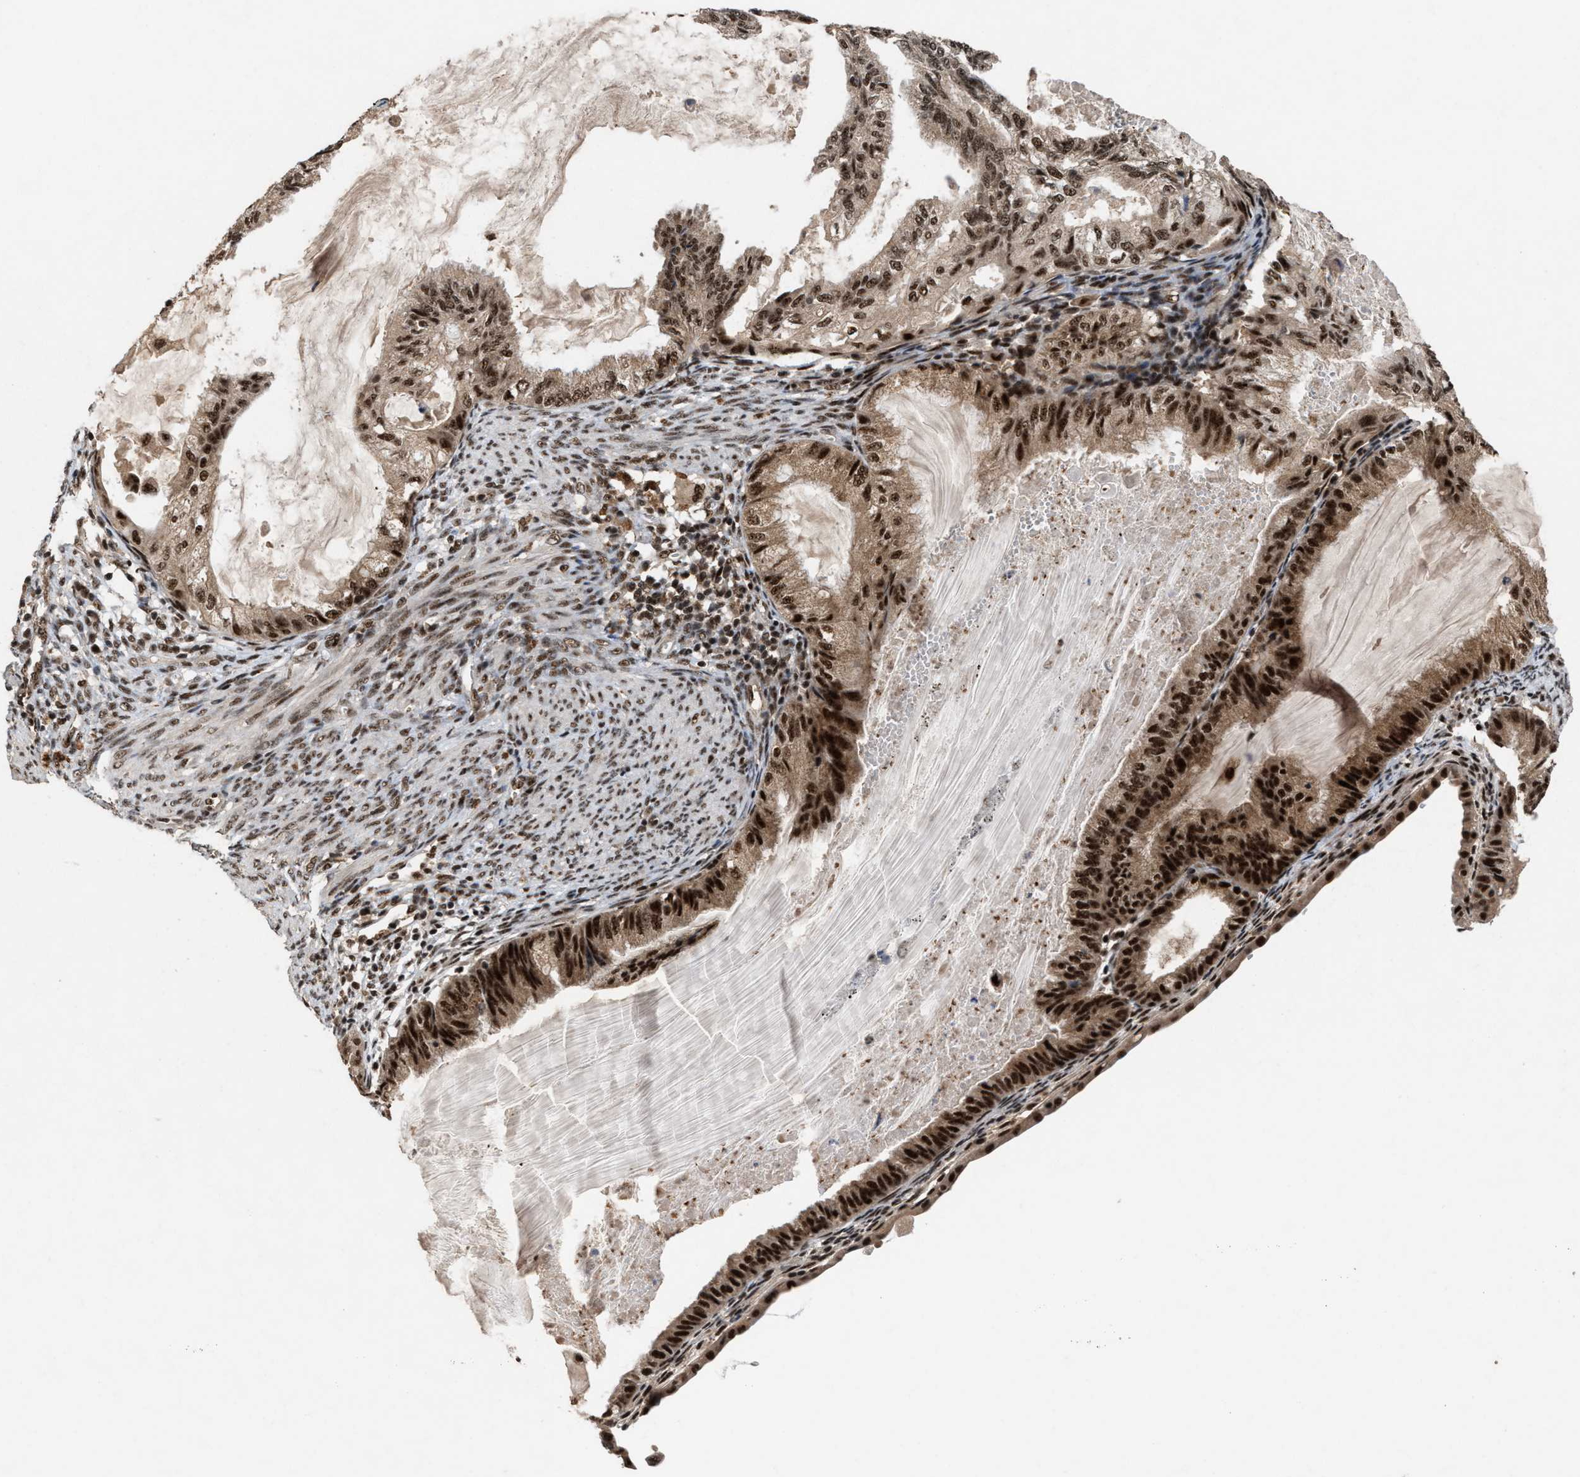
{"staining": {"intensity": "strong", "quantity": ">75%", "location": "cytoplasmic/membranous,nuclear"}, "tissue": "cervical cancer", "cell_type": "Tumor cells", "image_type": "cancer", "snomed": [{"axis": "morphology", "description": "Normal tissue, NOS"}, {"axis": "morphology", "description": "Adenocarcinoma, NOS"}, {"axis": "topography", "description": "Cervix"}, {"axis": "topography", "description": "Endometrium"}], "caption": "Cervical cancer (adenocarcinoma) stained with a protein marker displays strong staining in tumor cells.", "gene": "PRPF4", "patient": {"sex": "female", "age": 86}}